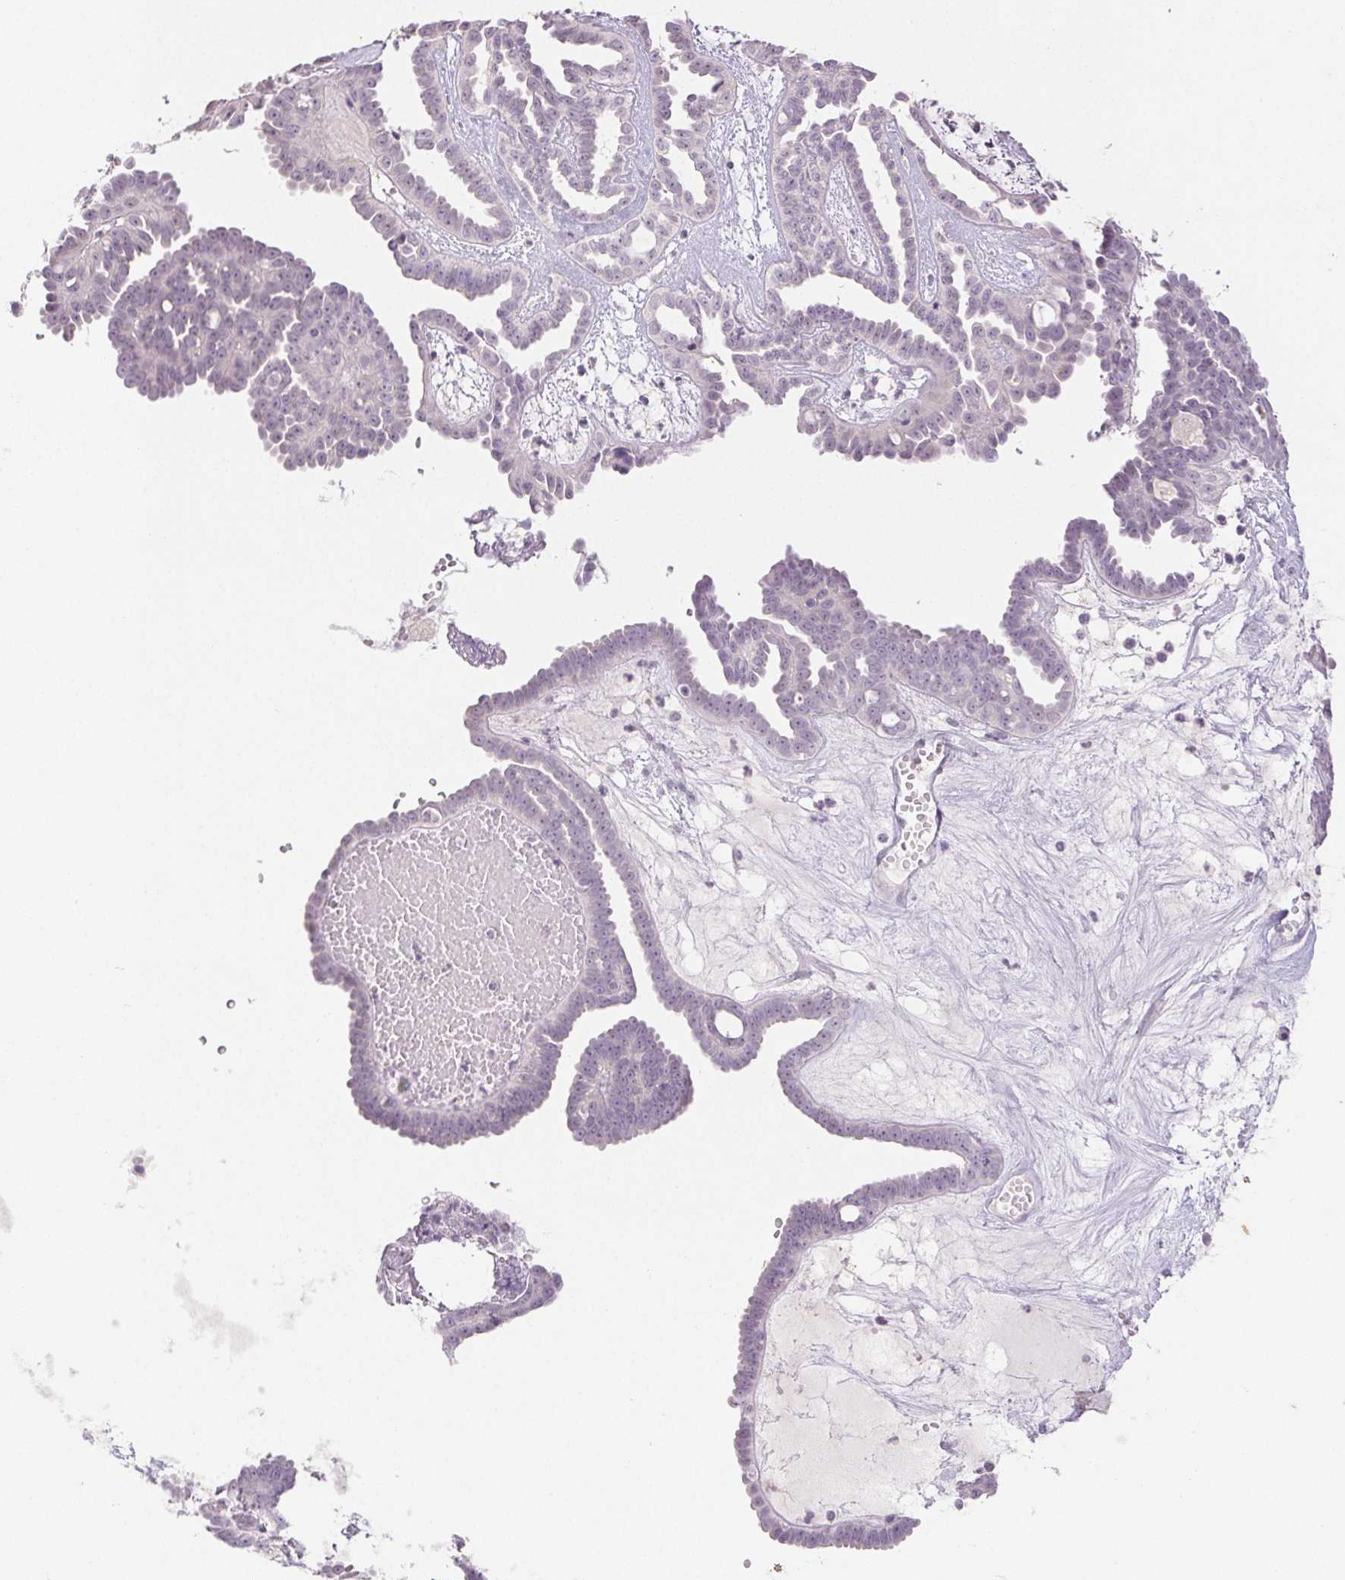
{"staining": {"intensity": "negative", "quantity": "none", "location": "none"}, "tissue": "ovarian cancer", "cell_type": "Tumor cells", "image_type": "cancer", "snomed": [{"axis": "morphology", "description": "Cystadenocarcinoma, serous, NOS"}, {"axis": "topography", "description": "Ovary"}], "caption": "Ovarian serous cystadenocarcinoma was stained to show a protein in brown. There is no significant expression in tumor cells. (Brightfield microscopy of DAB immunohistochemistry (IHC) at high magnification).", "gene": "PI3", "patient": {"sex": "female", "age": 71}}